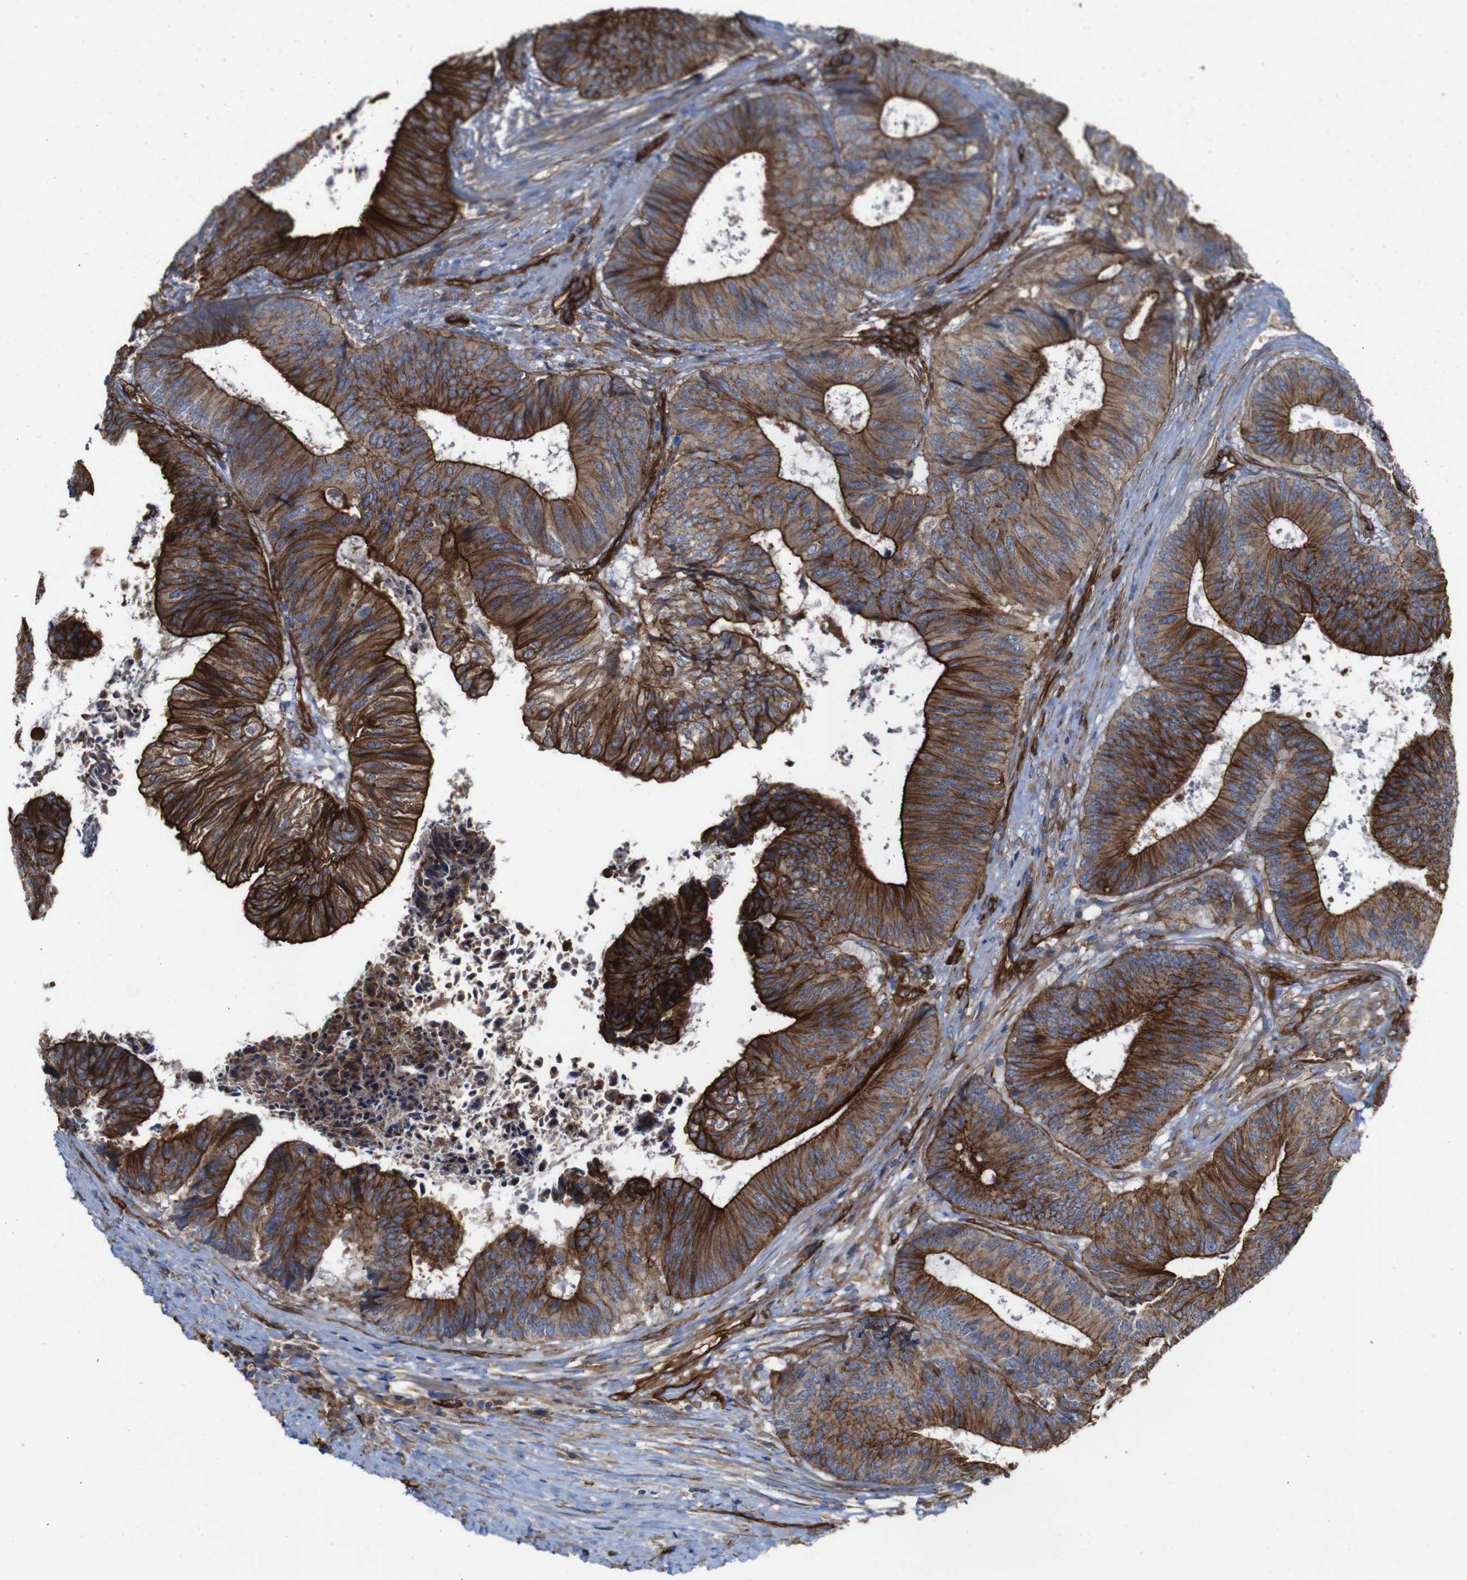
{"staining": {"intensity": "moderate", "quantity": ">75%", "location": "cytoplasmic/membranous"}, "tissue": "colorectal cancer", "cell_type": "Tumor cells", "image_type": "cancer", "snomed": [{"axis": "morphology", "description": "Adenocarcinoma, NOS"}, {"axis": "topography", "description": "Rectum"}], "caption": "Immunohistochemical staining of human colorectal cancer shows medium levels of moderate cytoplasmic/membranous staining in approximately >75% of tumor cells. Nuclei are stained in blue.", "gene": "SPTBN1", "patient": {"sex": "male", "age": 72}}